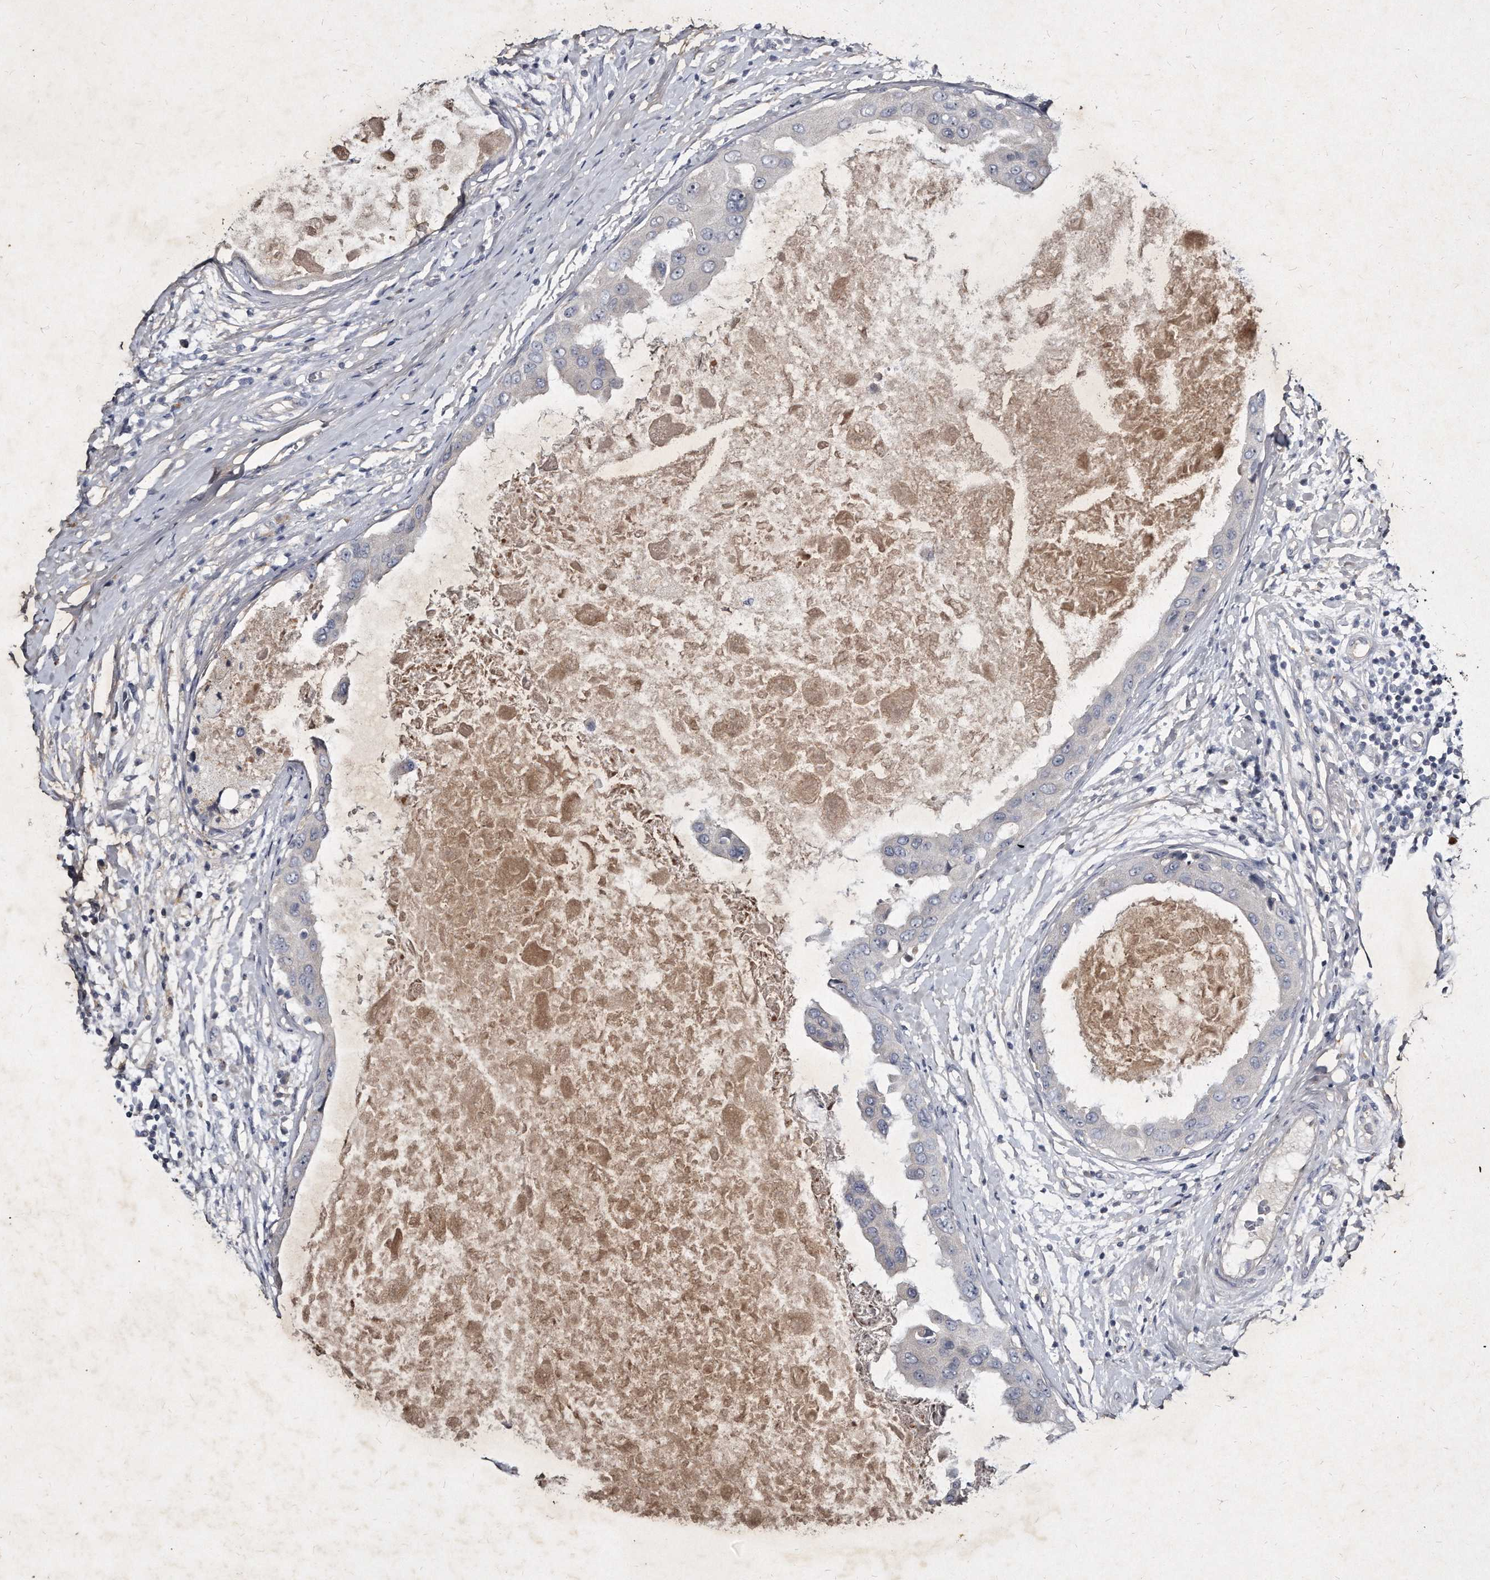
{"staining": {"intensity": "negative", "quantity": "none", "location": "none"}, "tissue": "breast cancer", "cell_type": "Tumor cells", "image_type": "cancer", "snomed": [{"axis": "morphology", "description": "Duct carcinoma"}, {"axis": "topography", "description": "Breast"}], "caption": "Immunohistochemical staining of breast cancer displays no significant expression in tumor cells.", "gene": "KLHDC3", "patient": {"sex": "female", "age": 27}}